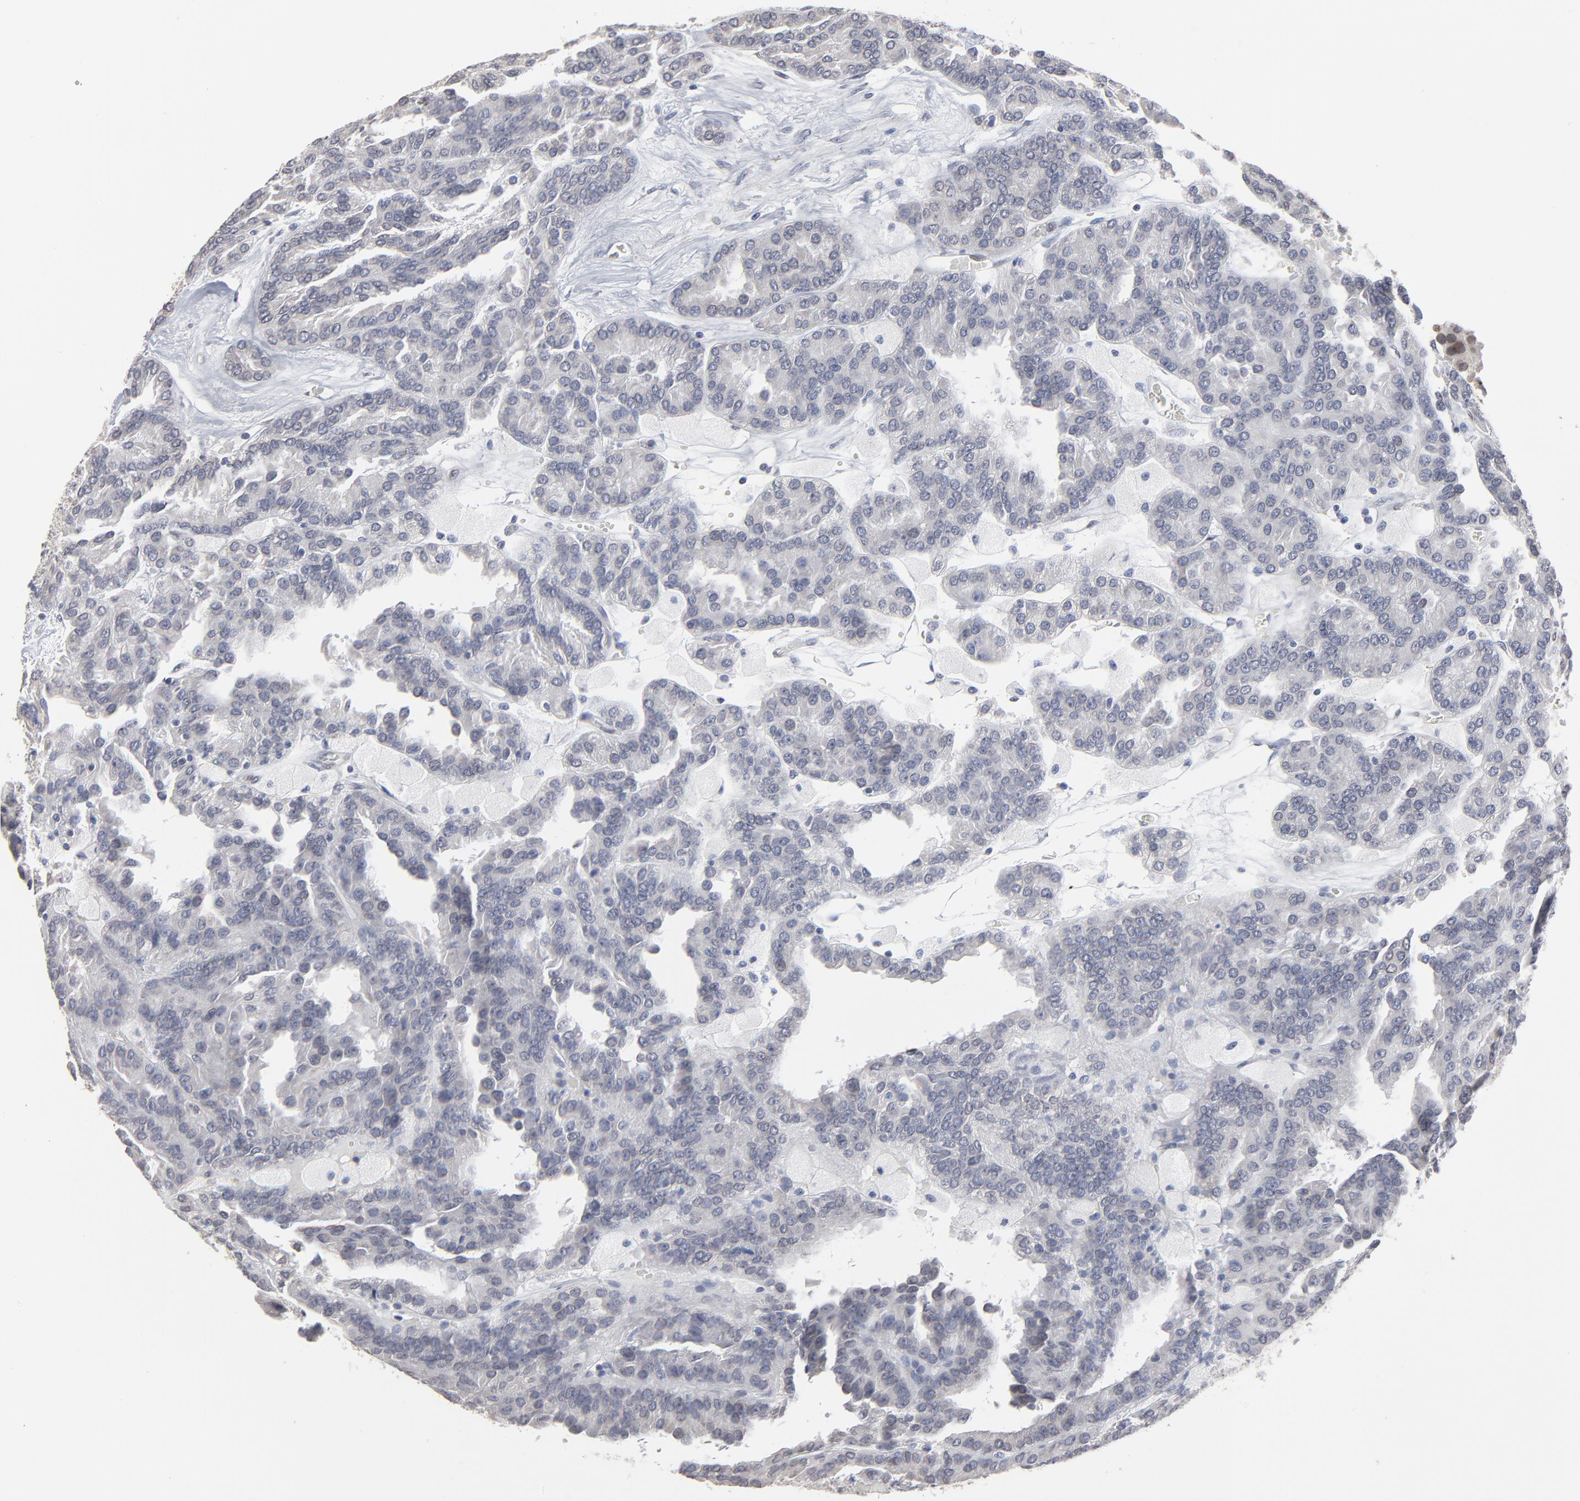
{"staining": {"intensity": "negative", "quantity": "none", "location": "none"}, "tissue": "renal cancer", "cell_type": "Tumor cells", "image_type": "cancer", "snomed": [{"axis": "morphology", "description": "Adenocarcinoma, NOS"}, {"axis": "topography", "description": "Kidney"}], "caption": "High magnification brightfield microscopy of renal cancer (adenocarcinoma) stained with DAB (brown) and counterstained with hematoxylin (blue): tumor cells show no significant expression.", "gene": "SYNE2", "patient": {"sex": "male", "age": 46}}